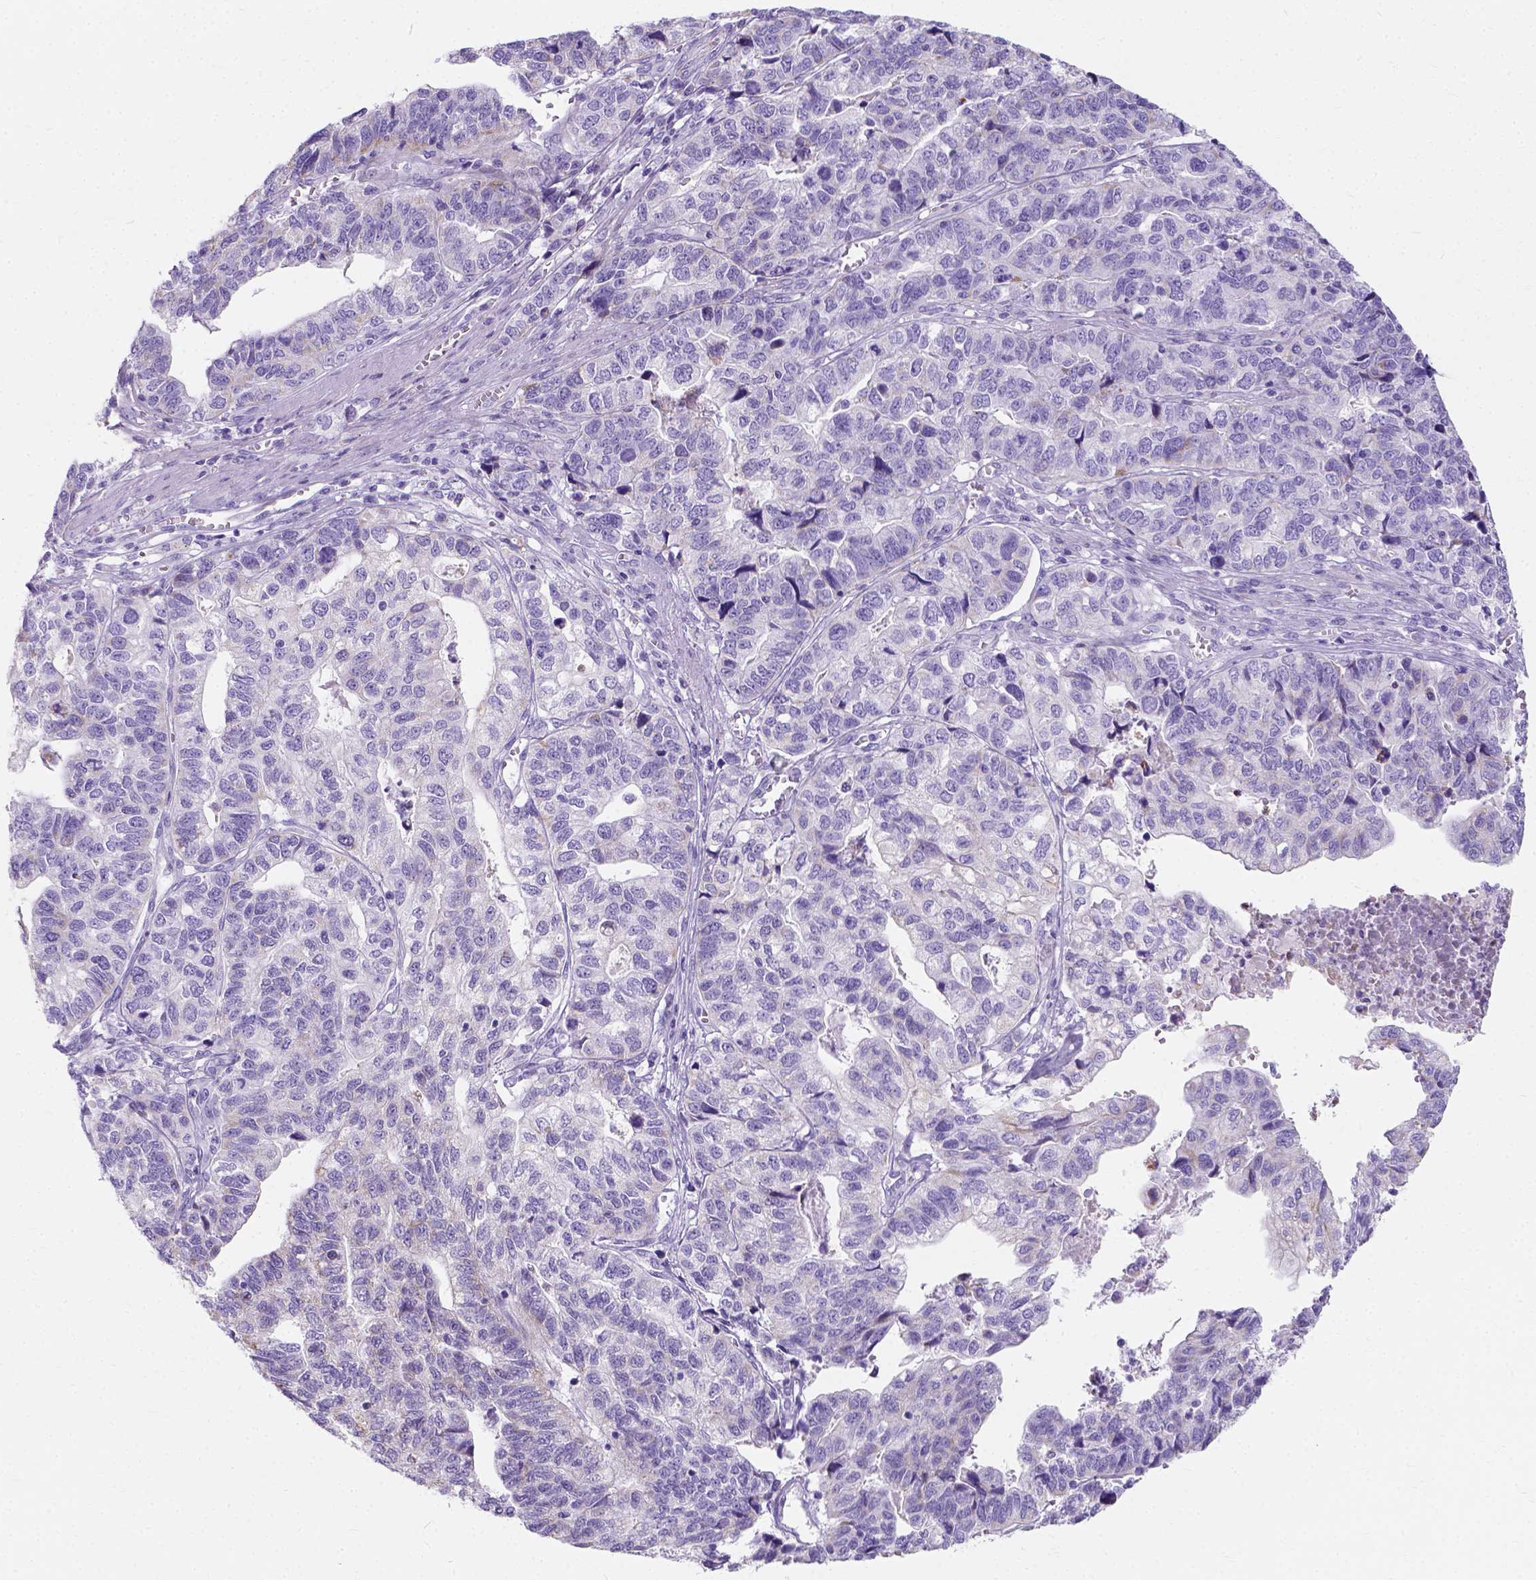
{"staining": {"intensity": "negative", "quantity": "none", "location": "none"}, "tissue": "stomach cancer", "cell_type": "Tumor cells", "image_type": "cancer", "snomed": [{"axis": "morphology", "description": "Adenocarcinoma, NOS"}, {"axis": "topography", "description": "Stomach, upper"}], "caption": "Immunohistochemistry of human stomach adenocarcinoma demonstrates no expression in tumor cells.", "gene": "MYH15", "patient": {"sex": "female", "age": 67}}